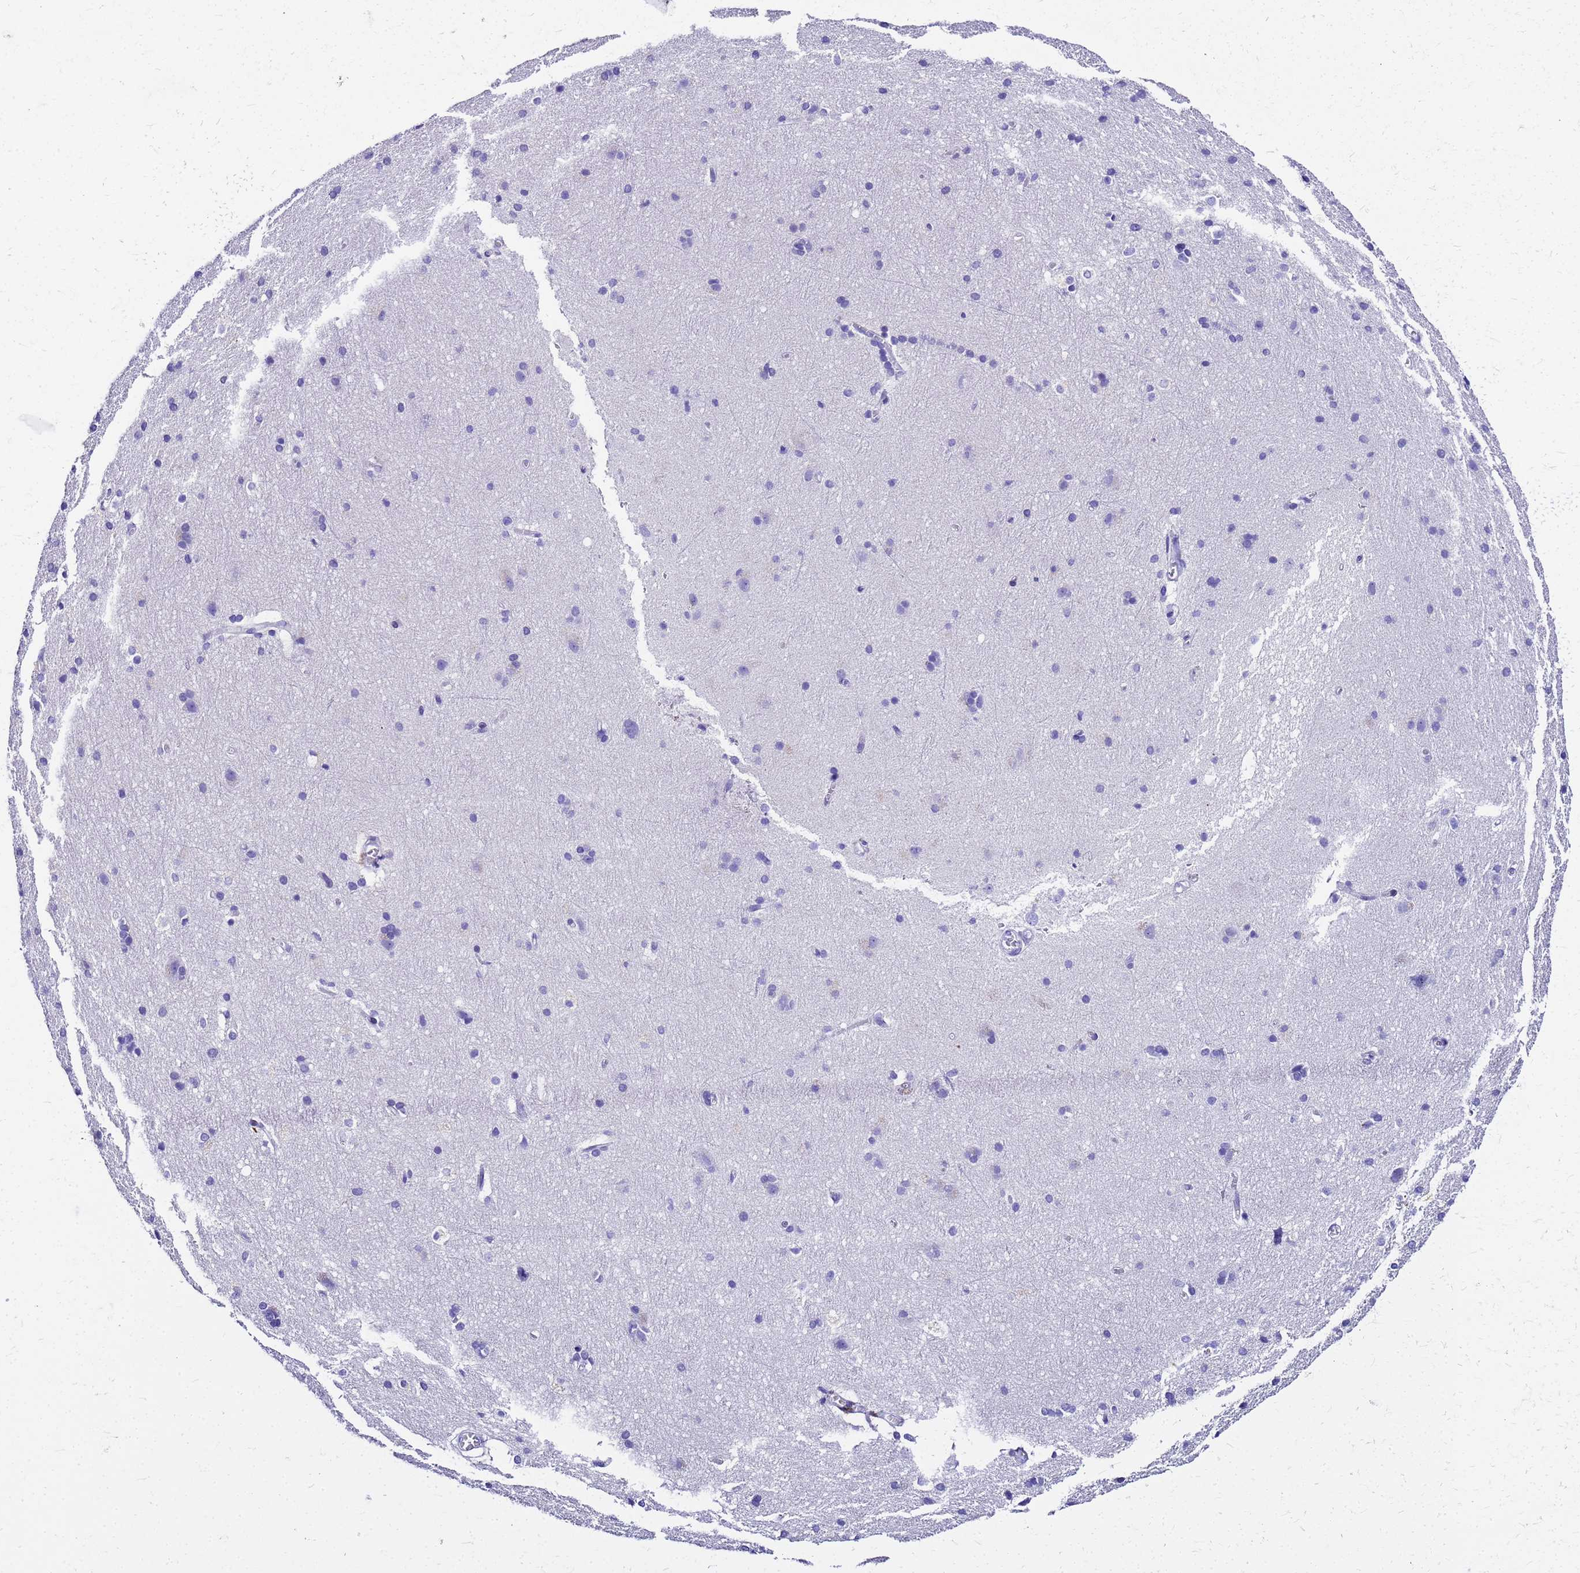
{"staining": {"intensity": "negative", "quantity": "none", "location": "none"}, "tissue": "cerebral cortex", "cell_type": "Endothelial cells", "image_type": "normal", "snomed": [{"axis": "morphology", "description": "Normal tissue, NOS"}, {"axis": "topography", "description": "Cerebral cortex"}], "caption": "Endothelial cells show no significant expression in unremarkable cerebral cortex. (Stains: DAB (3,3'-diaminobenzidine) immunohistochemistry (IHC) with hematoxylin counter stain, Microscopy: brightfield microscopy at high magnification).", "gene": "SMIM21", "patient": {"sex": "male", "age": 54}}